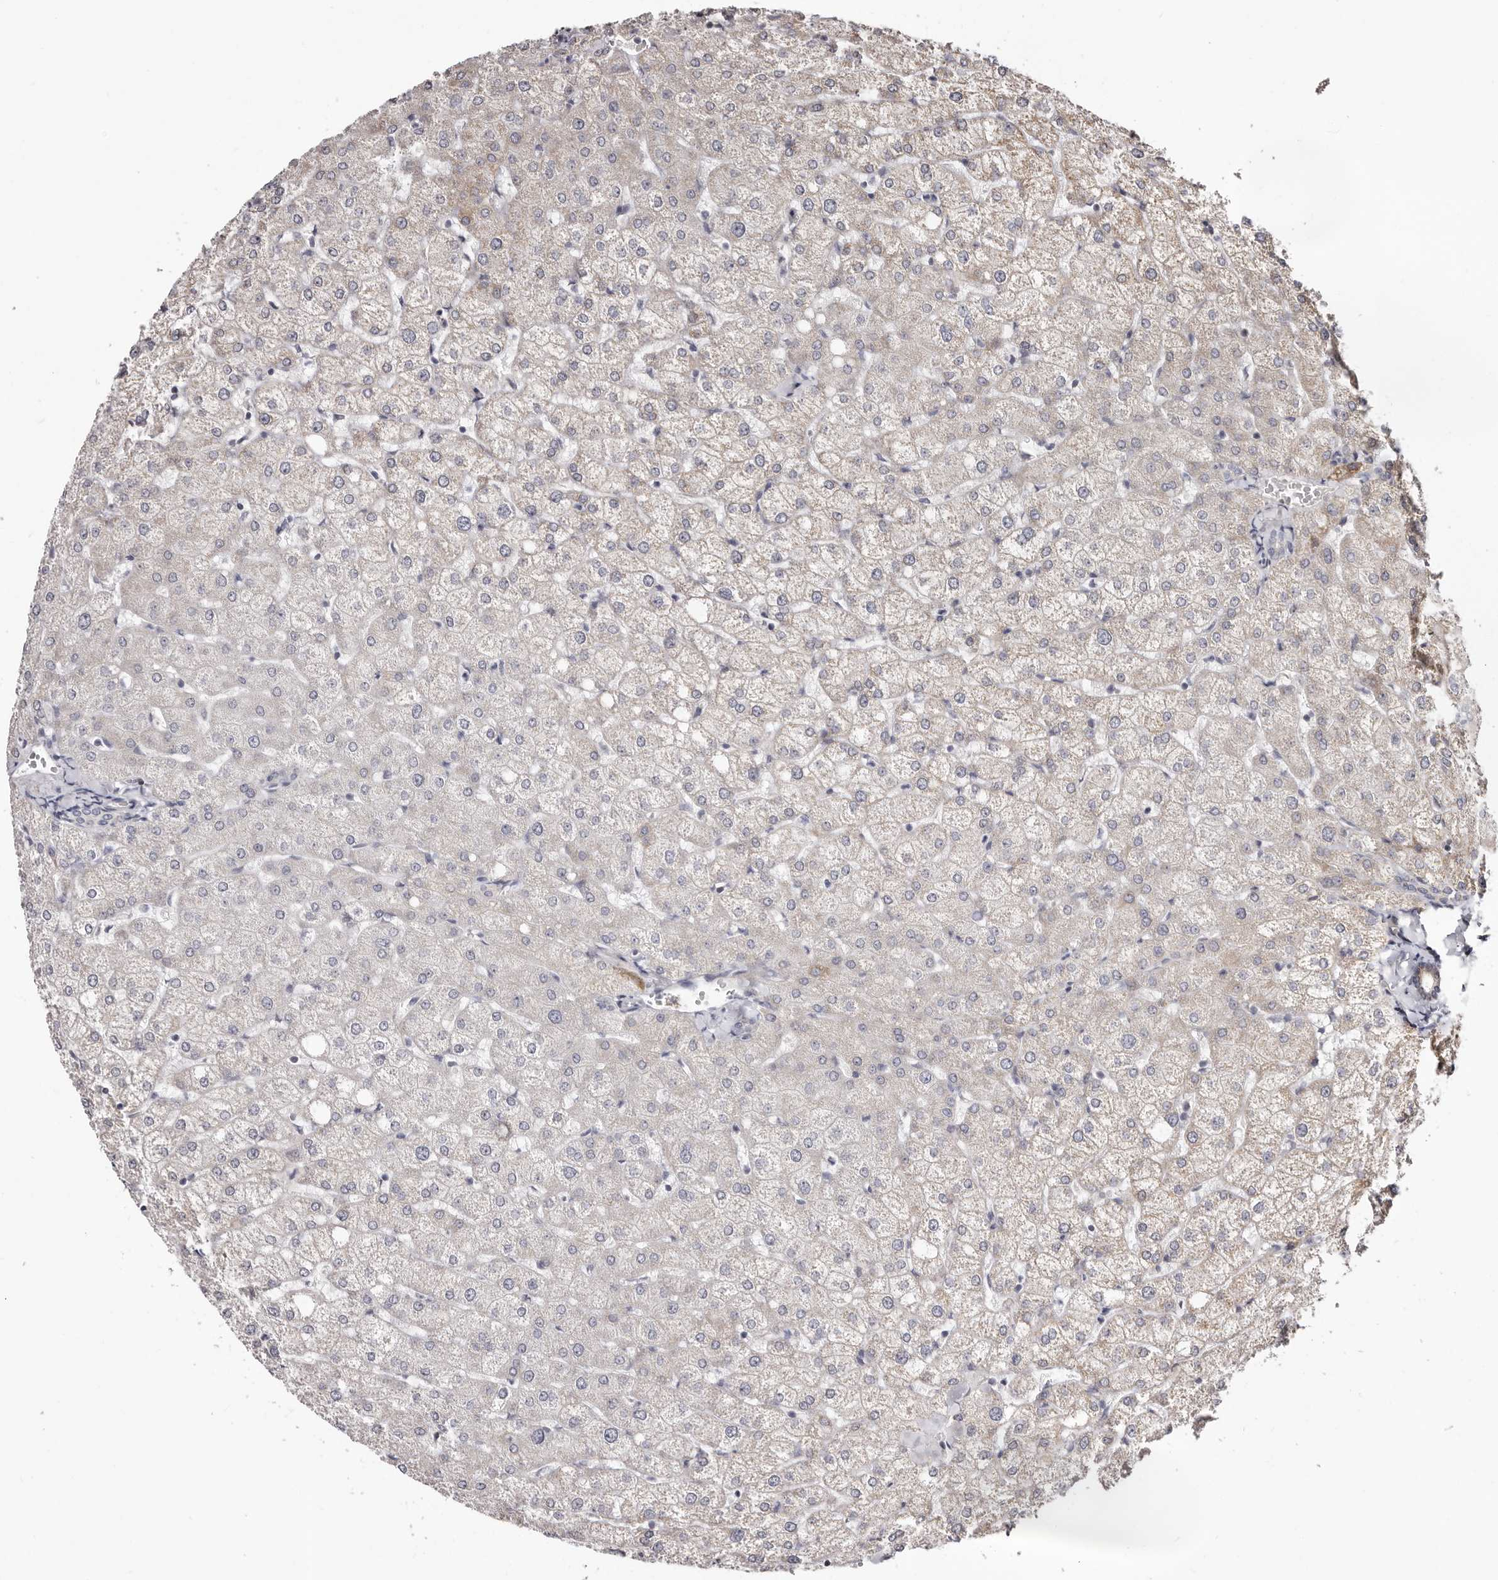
{"staining": {"intensity": "weak", "quantity": "25%-75%", "location": "cytoplasmic/membranous"}, "tissue": "liver", "cell_type": "Cholangiocytes", "image_type": "normal", "snomed": [{"axis": "morphology", "description": "Normal tissue, NOS"}, {"axis": "topography", "description": "Liver"}], "caption": "DAB immunohistochemical staining of normal liver exhibits weak cytoplasmic/membranous protein staining in approximately 25%-75% of cholangiocytes.", "gene": "PHF20L1", "patient": {"sex": "female", "age": 54}}